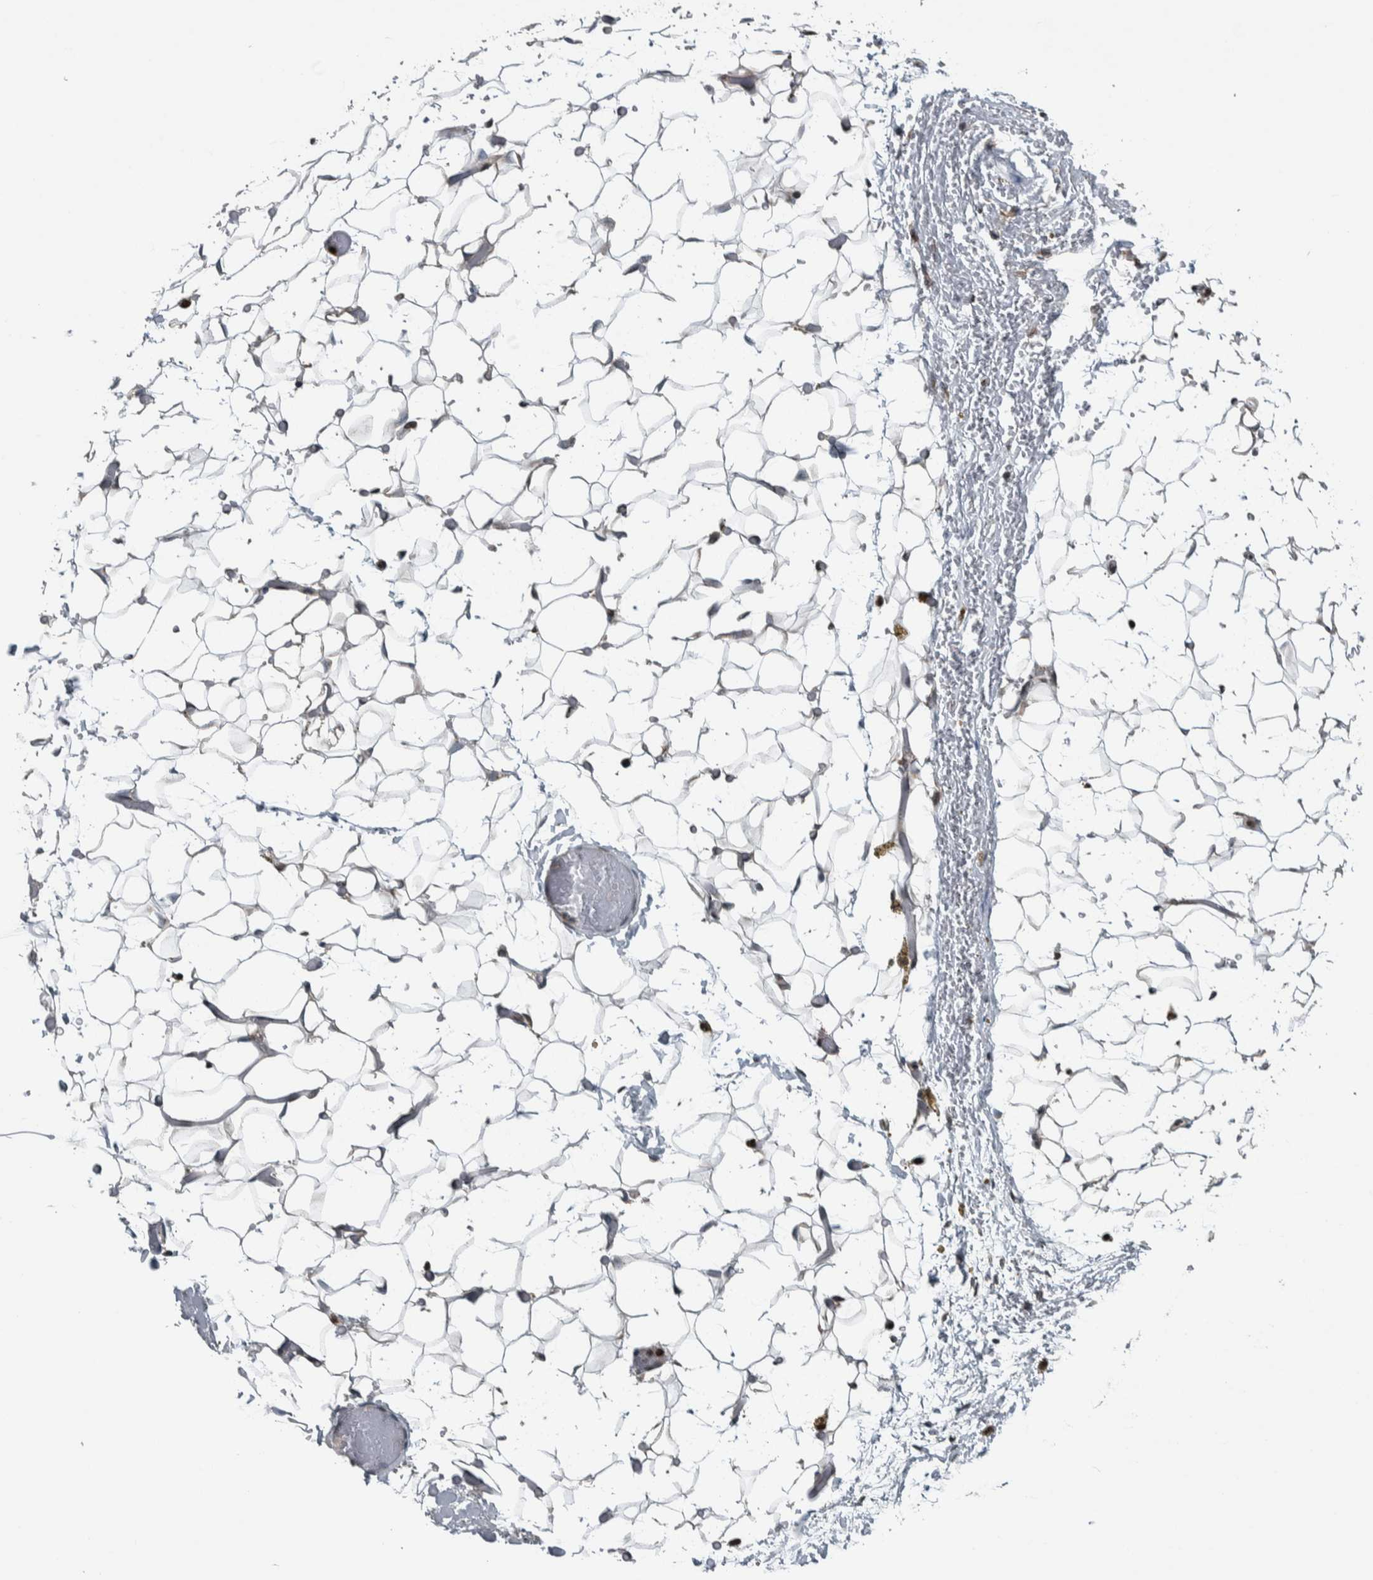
{"staining": {"intensity": "negative", "quantity": "none", "location": "none"}, "tissue": "adipose tissue", "cell_type": "Adipocytes", "image_type": "normal", "snomed": [{"axis": "morphology", "description": "Normal tissue, NOS"}, {"axis": "topography", "description": "Kidney"}, {"axis": "topography", "description": "Peripheral nerve tissue"}], "caption": "Immunohistochemistry image of unremarkable adipose tissue: human adipose tissue stained with DAB displays no significant protein staining in adipocytes.", "gene": "FAM135B", "patient": {"sex": "male", "age": 7}}